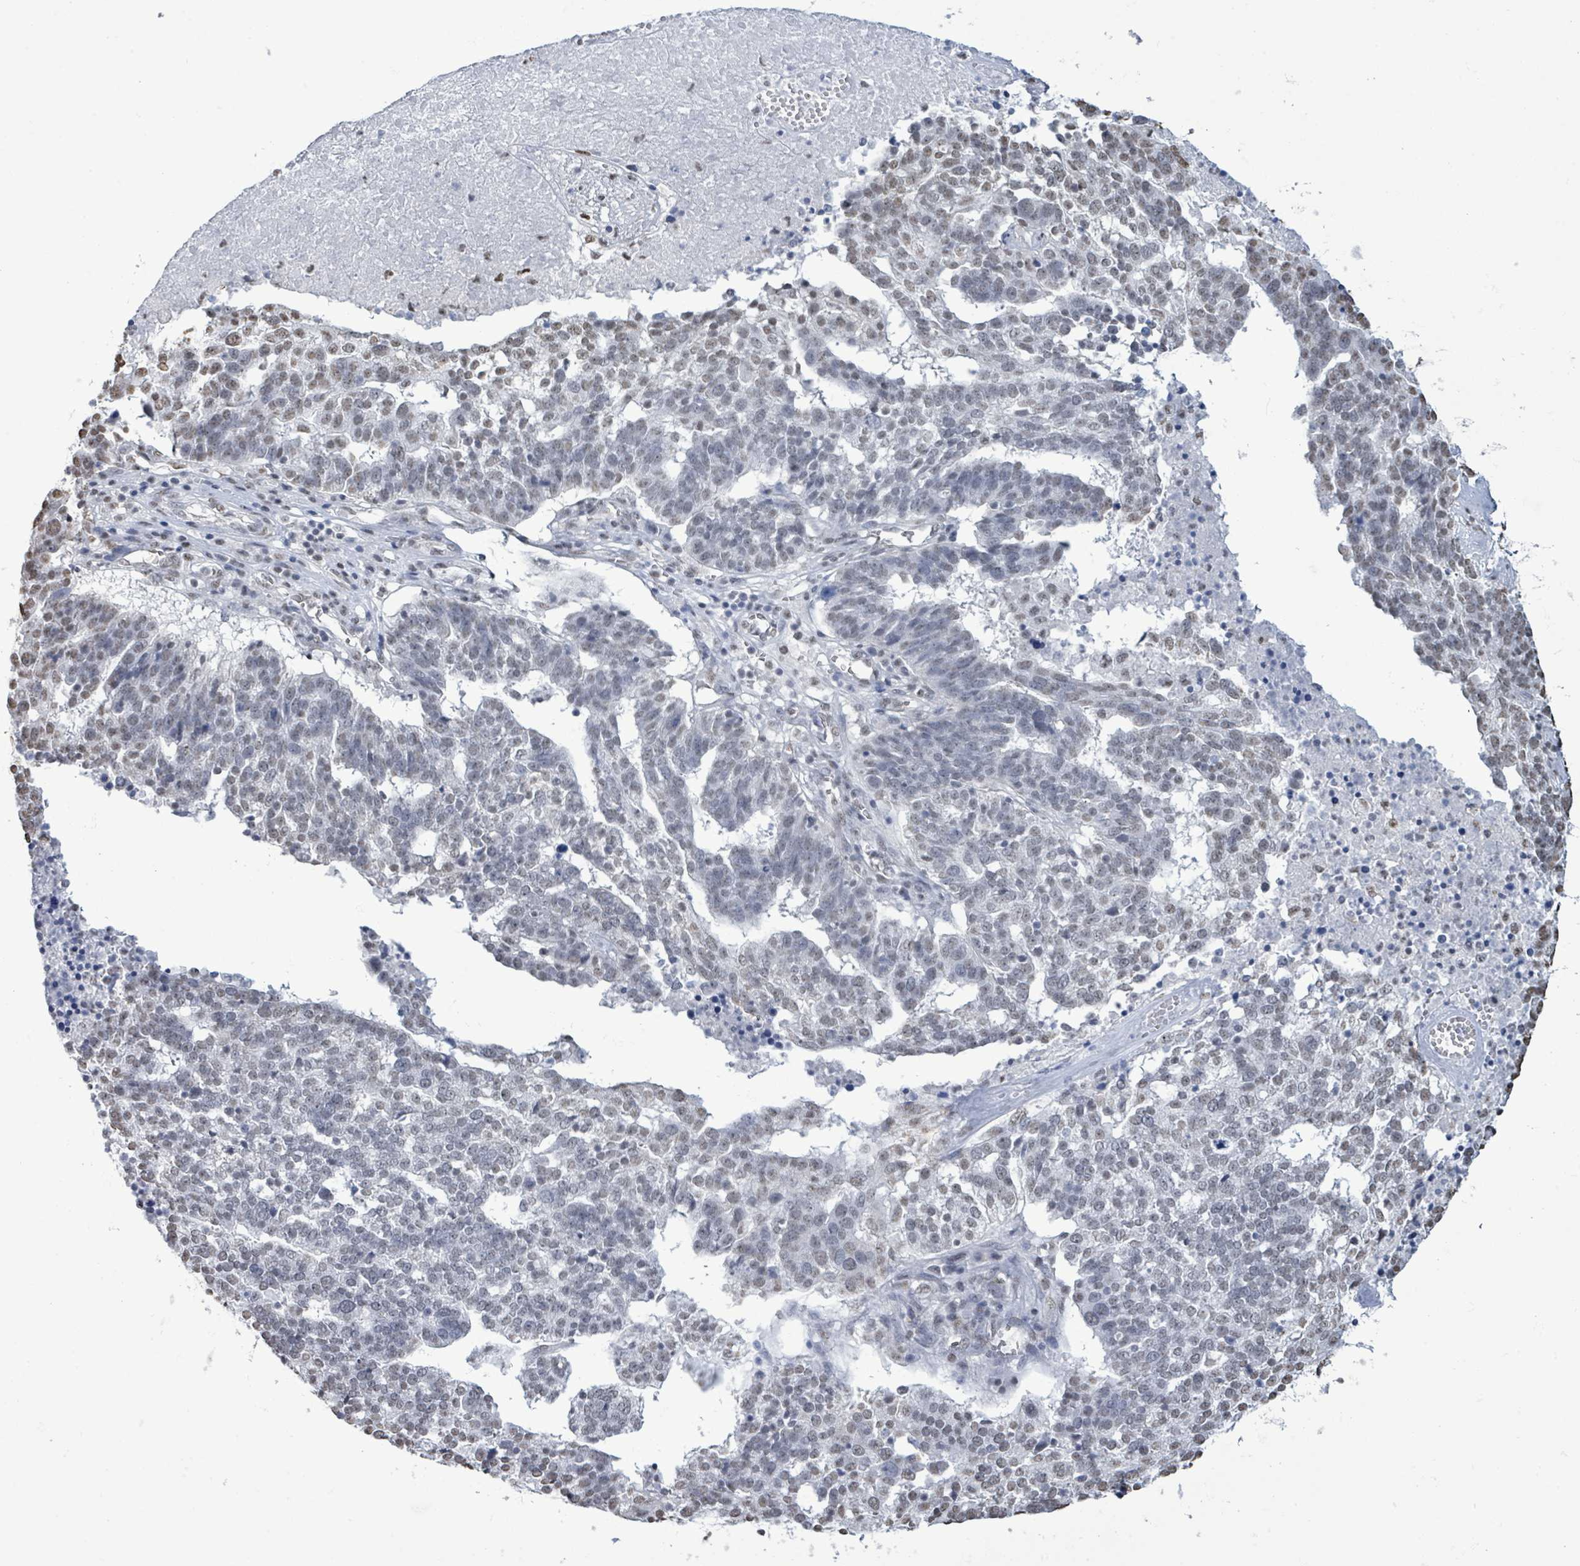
{"staining": {"intensity": "weak", "quantity": "25%-75%", "location": "nuclear"}, "tissue": "ovarian cancer", "cell_type": "Tumor cells", "image_type": "cancer", "snomed": [{"axis": "morphology", "description": "Cystadenocarcinoma, serous, NOS"}, {"axis": "topography", "description": "Ovary"}], "caption": "Immunohistochemical staining of ovarian cancer shows weak nuclear protein expression in about 25%-75% of tumor cells.", "gene": "SAMD14", "patient": {"sex": "female", "age": 59}}